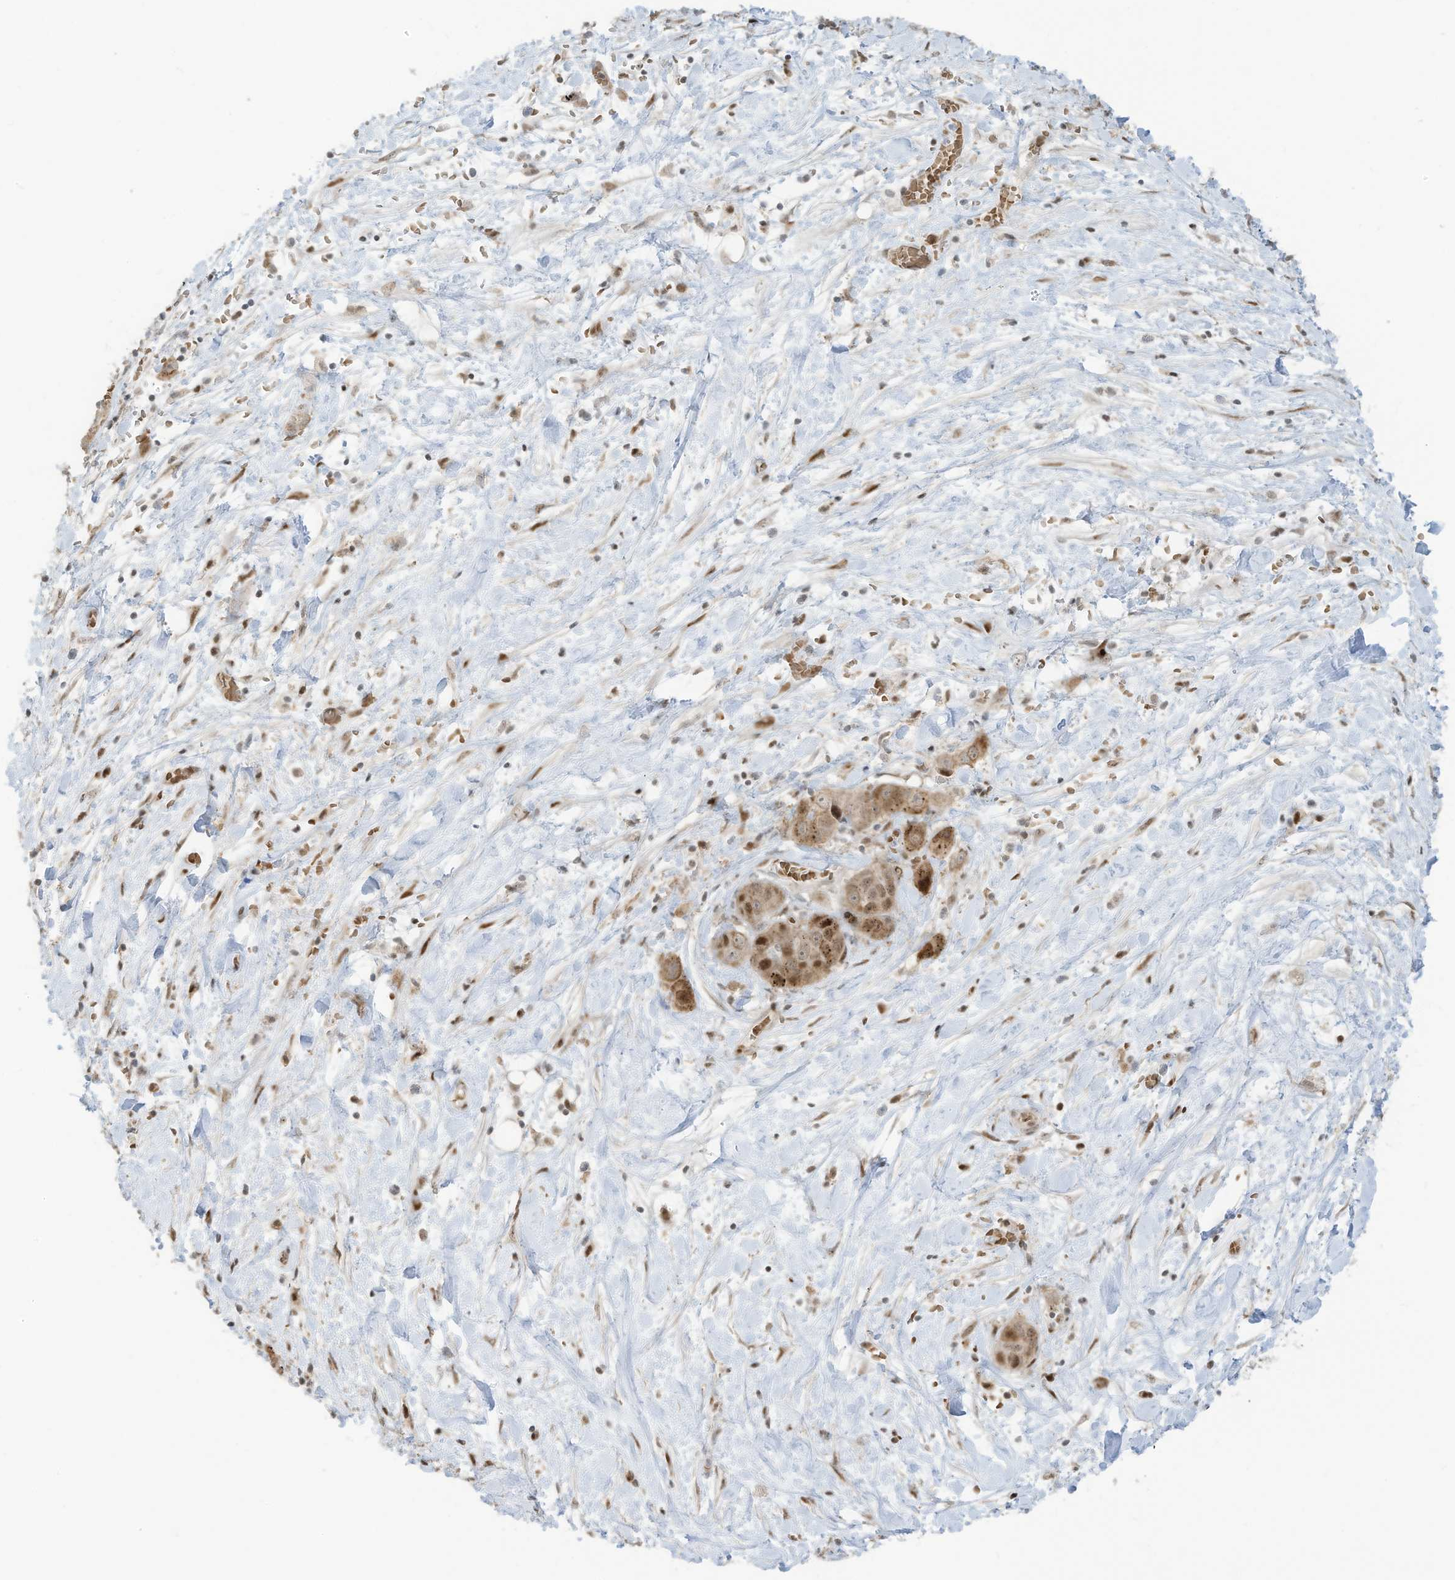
{"staining": {"intensity": "moderate", "quantity": ">75%", "location": "nuclear"}, "tissue": "liver cancer", "cell_type": "Tumor cells", "image_type": "cancer", "snomed": [{"axis": "morphology", "description": "Cholangiocarcinoma"}, {"axis": "topography", "description": "Liver"}], "caption": "Moderate nuclear positivity is present in approximately >75% of tumor cells in liver cancer.", "gene": "ZCWPW2", "patient": {"sex": "female", "age": 52}}